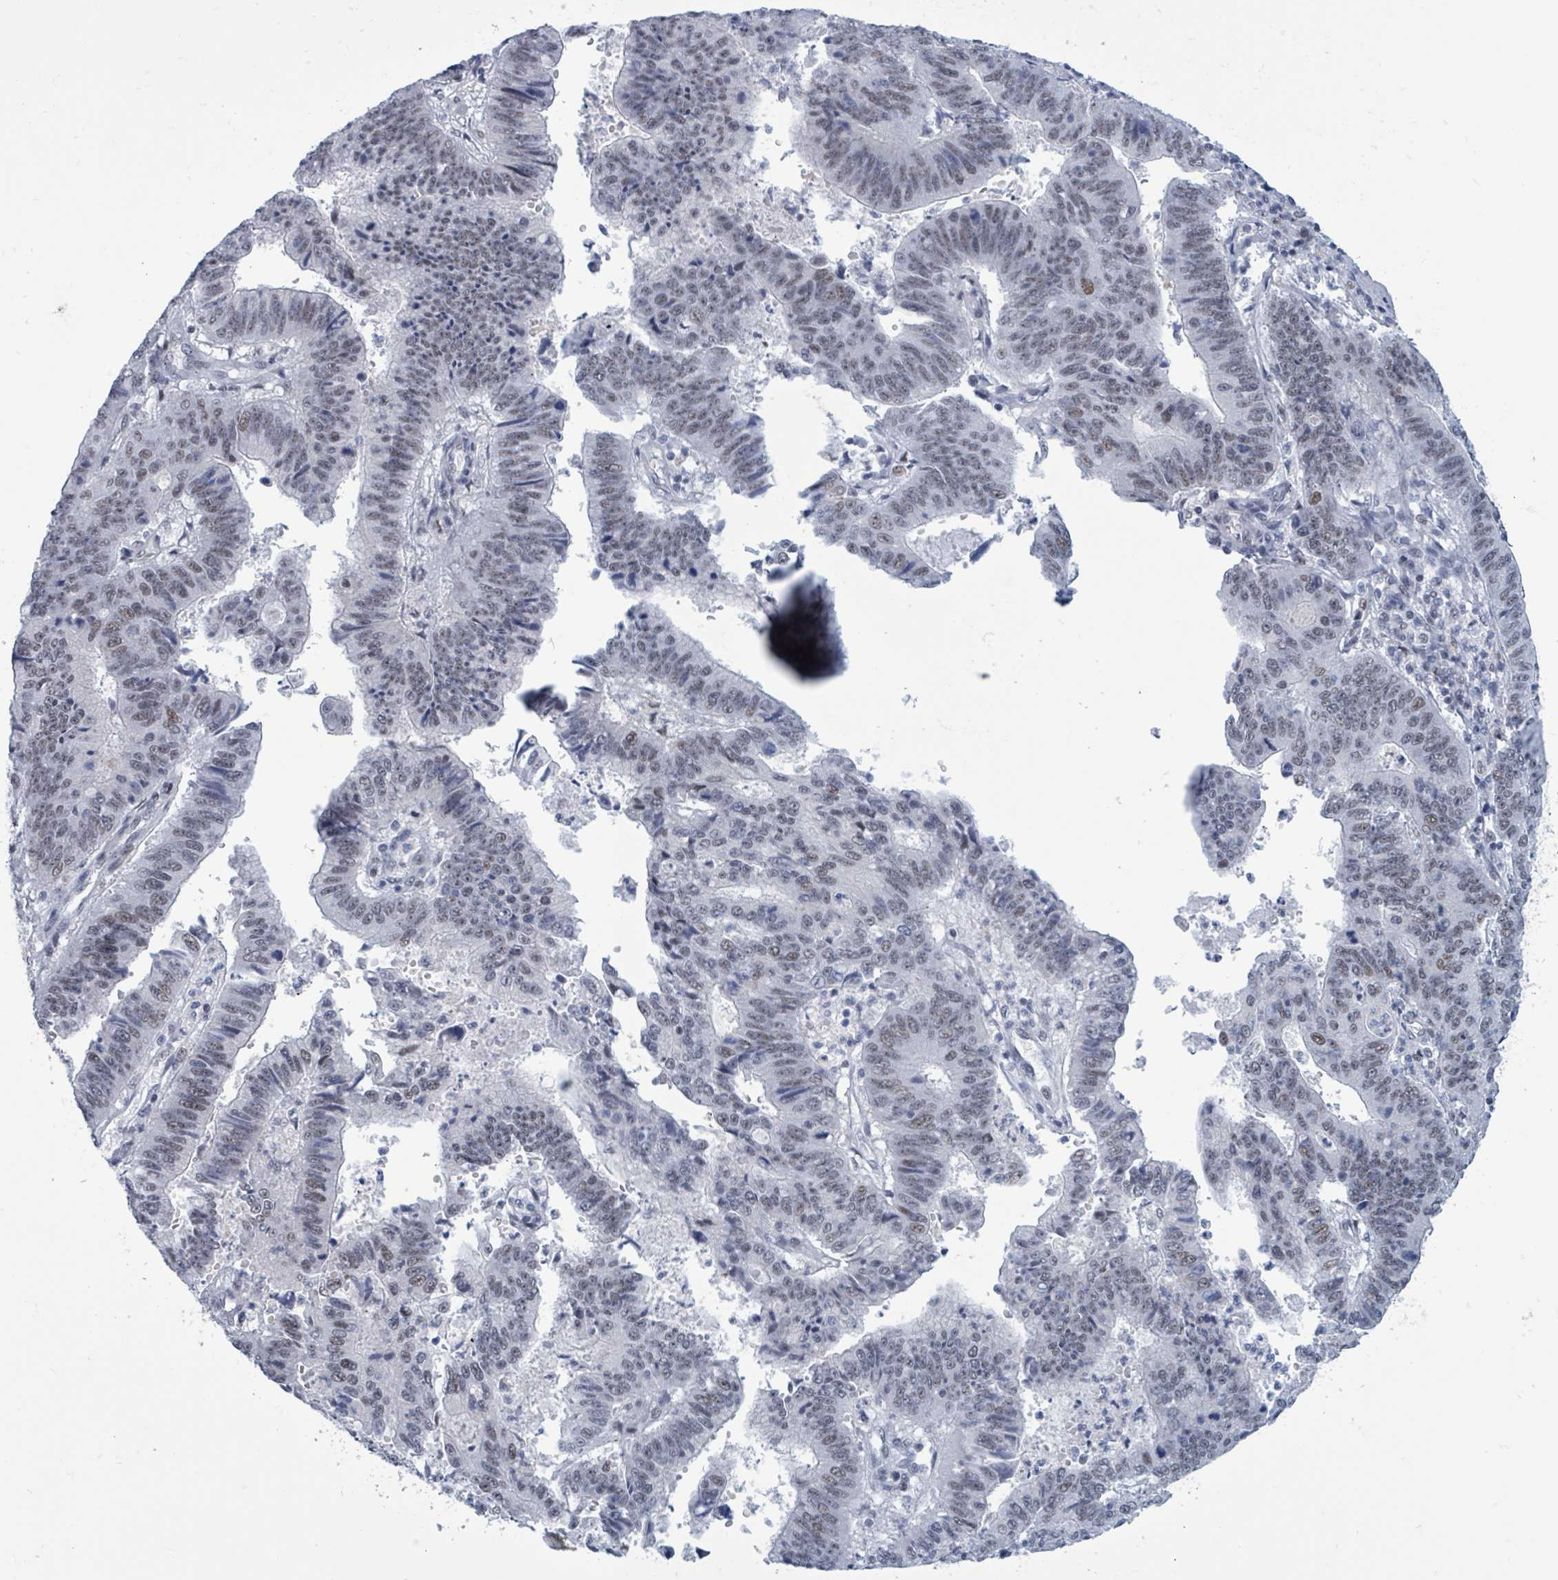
{"staining": {"intensity": "weak", "quantity": ">75%", "location": "nuclear"}, "tissue": "stomach cancer", "cell_type": "Tumor cells", "image_type": "cancer", "snomed": [{"axis": "morphology", "description": "Adenocarcinoma, NOS"}, {"axis": "topography", "description": "Stomach"}], "caption": "Stomach cancer tissue demonstrates weak nuclear expression in approximately >75% of tumor cells, visualized by immunohistochemistry.", "gene": "CT45A5", "patient": {"sex": "male", "age": 59}}